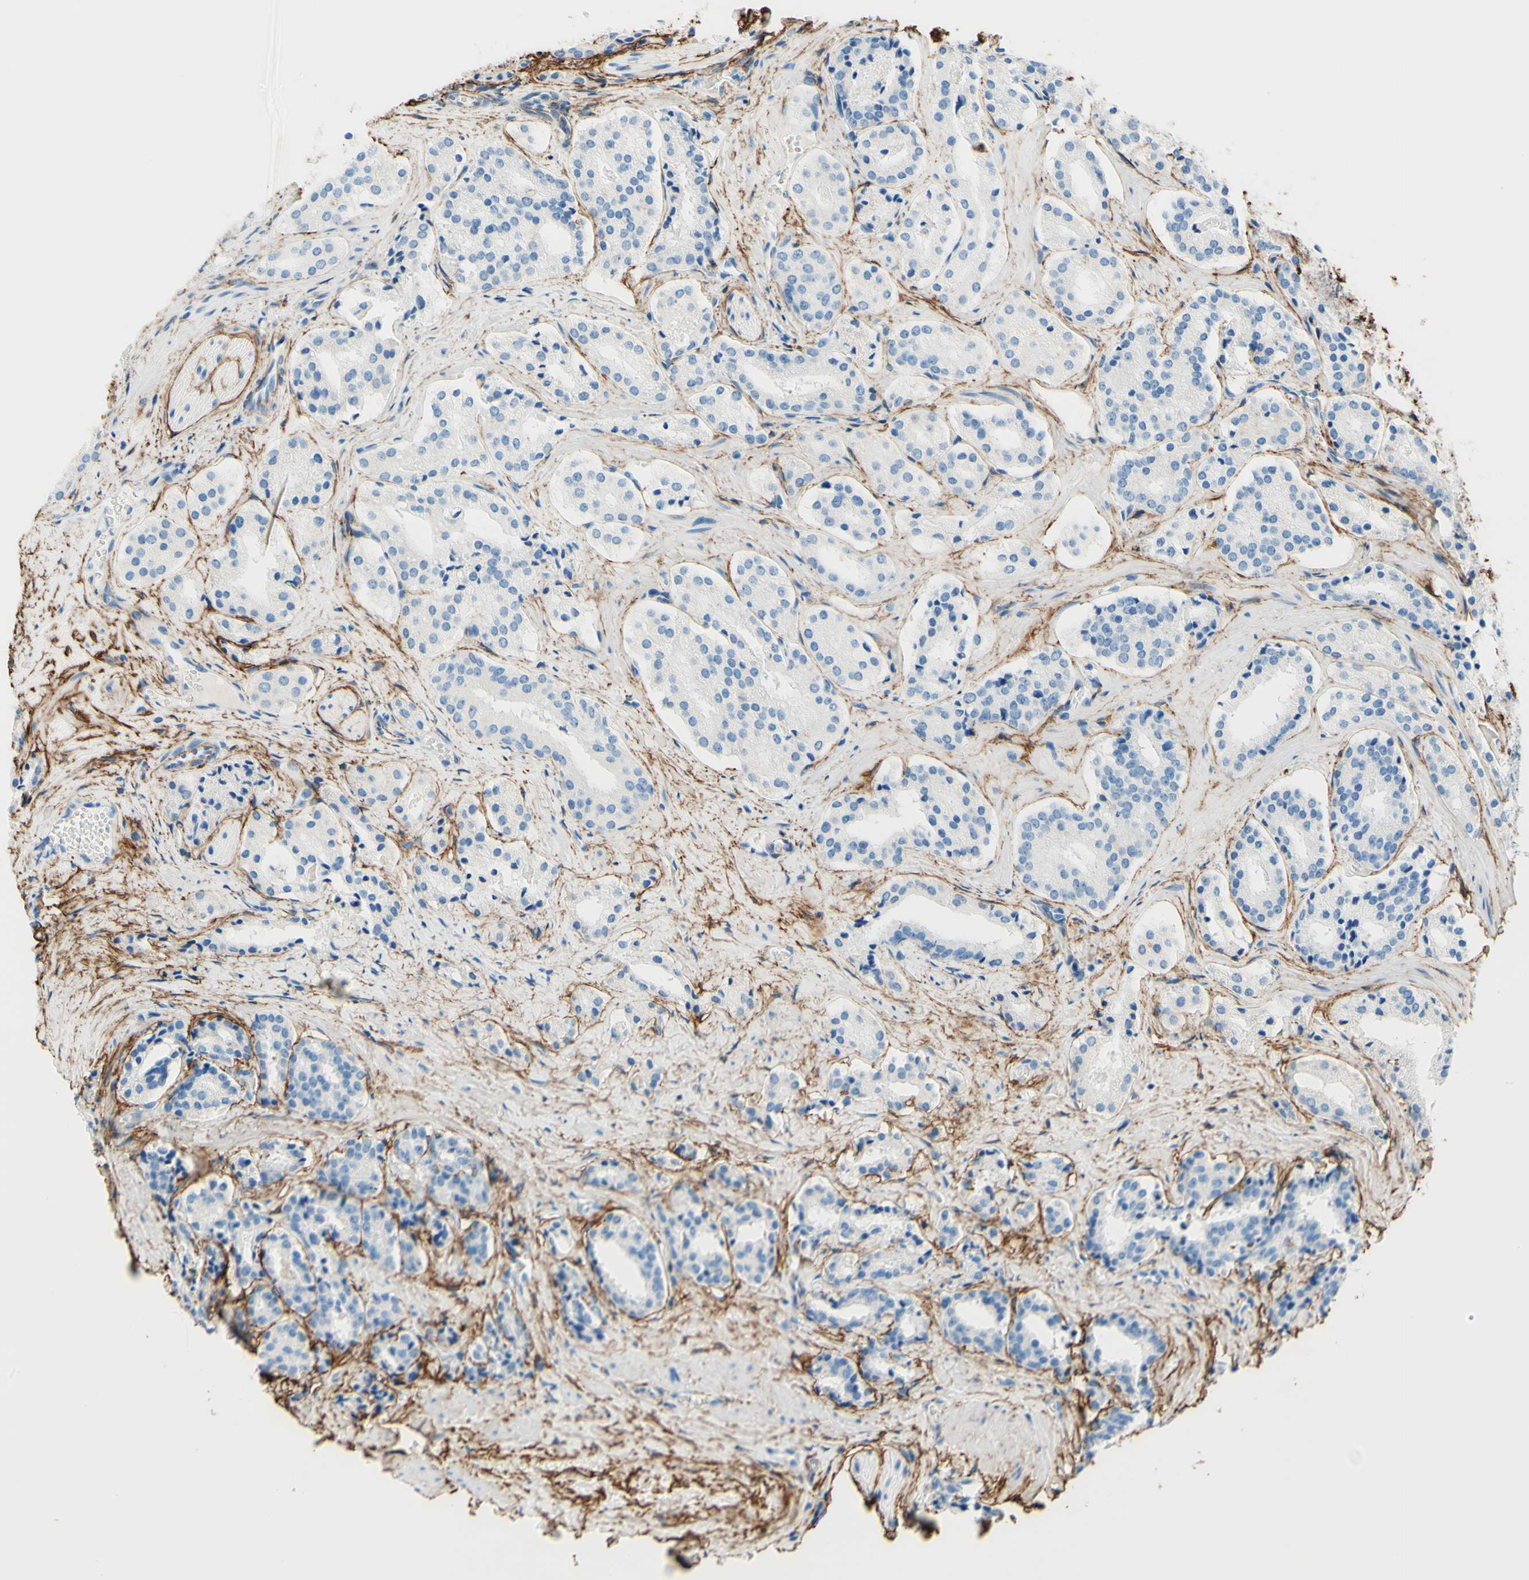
{"staining": {"intensity": "negative", "quantity": "none", "location": "none"}, "tissue": "prostate cancer", "cell_type": "Tumor cells", "image_type": "cancer", "snomed": [{"axis": "morphology", "description": "Adenocarcinoma, High grade"}, {"axis": "topography", "description": "Prostate"}], "caption": "Tumor cells are negative for brown protein staining in prostate adenocarcinoma (high-grade). Nuclei are stained in blue.", "gene": "MFAP5", "patient": {"sex": "male", "age": 60}}